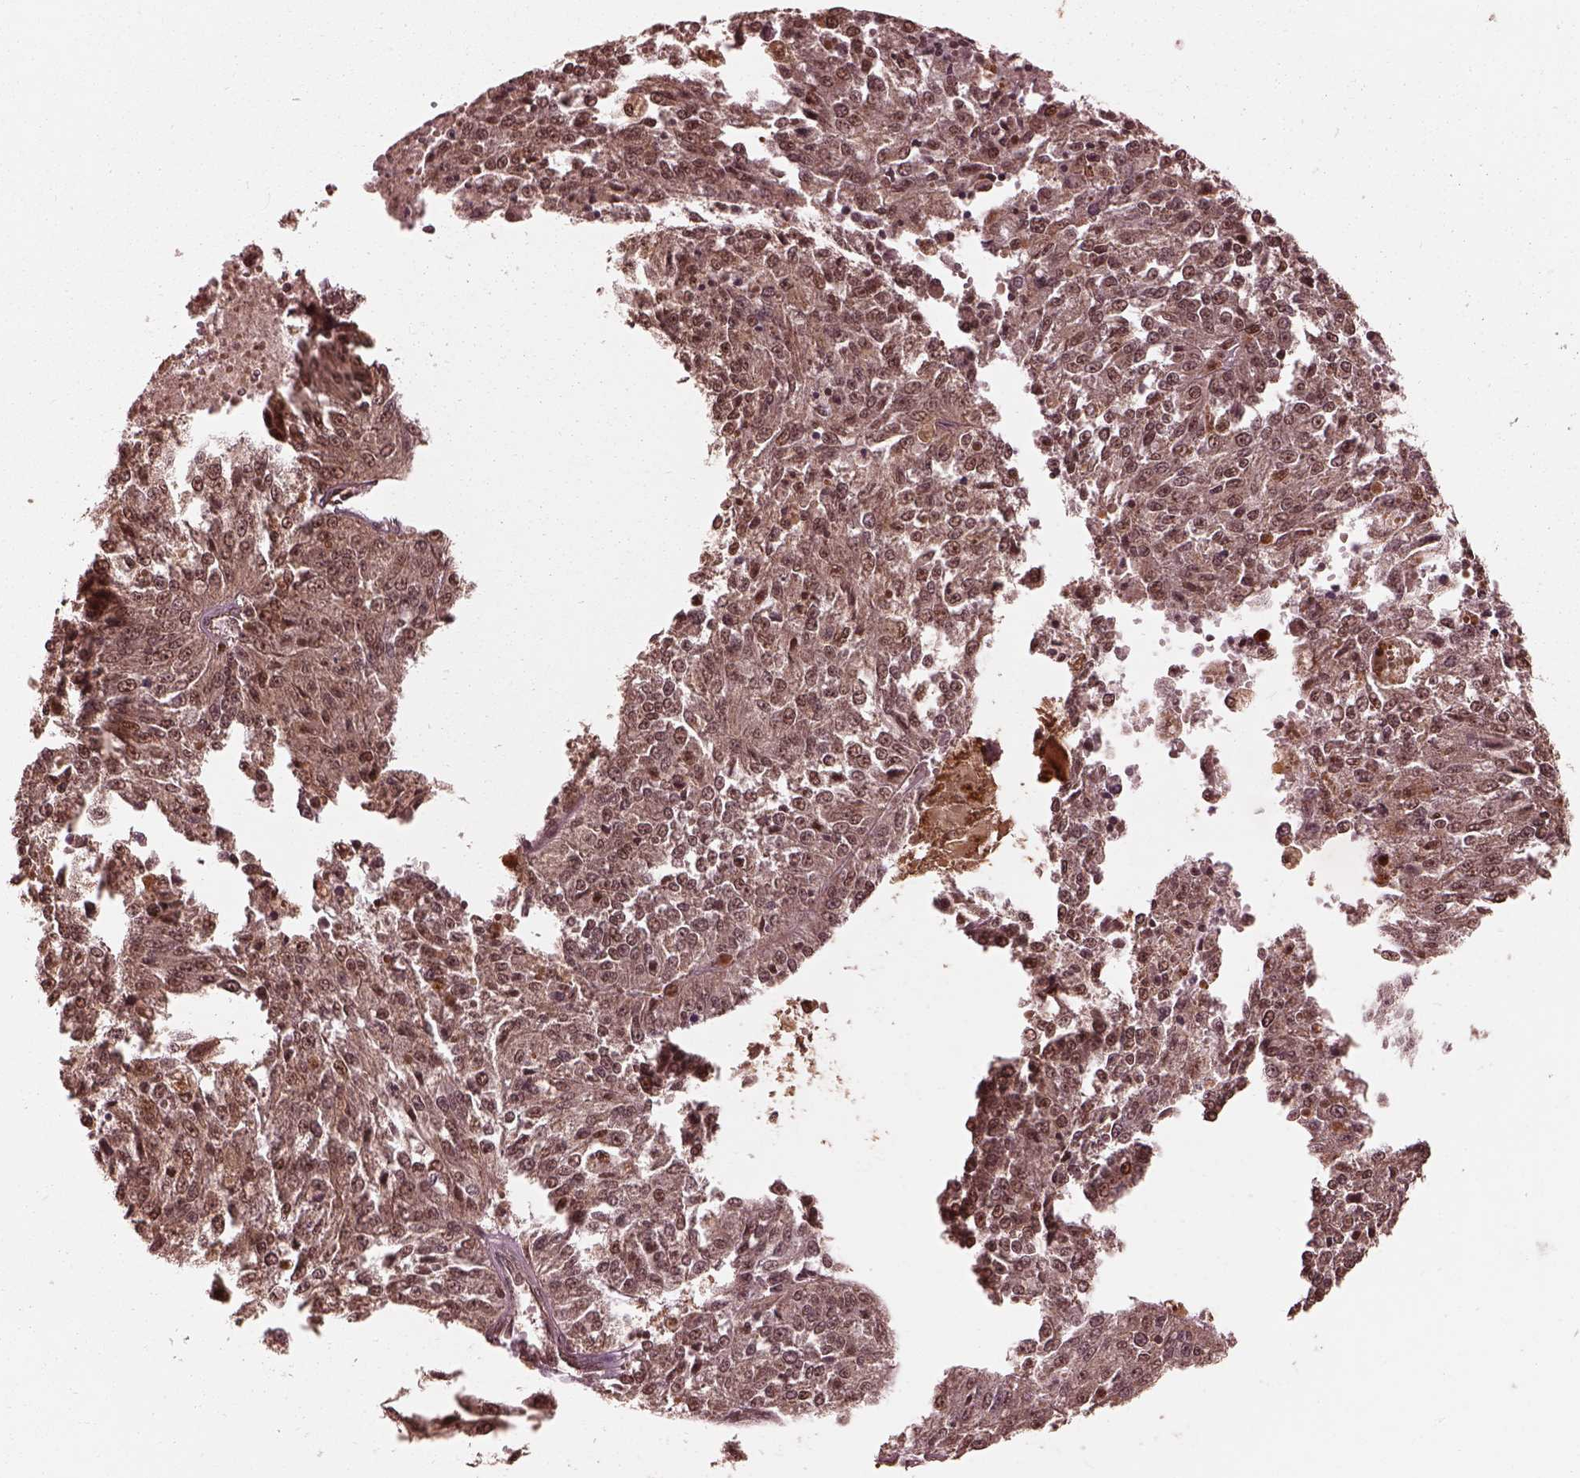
{"staining": {"intensity": "weak", "quantity": ">75%", "location": "cytoplasmic/membranous,nuclear"}, "tissue": "melanoma", "cell_type": "Tumor cells", "image_type": "cancer", "snomed": [{"axis": "morphology", "description": "Malignant melanoma, Metastatic site"}, {"axis": "topography", "description": "Lymph node"}], "caption": "Immunohistochemical staining of human melanoma displays low levels of weak cytoplasmic/membranous and nuclear positivity in about >75% of tumor cells.", "gene": "PSMC5", "patient": {"sex": "female", "age": 64}}